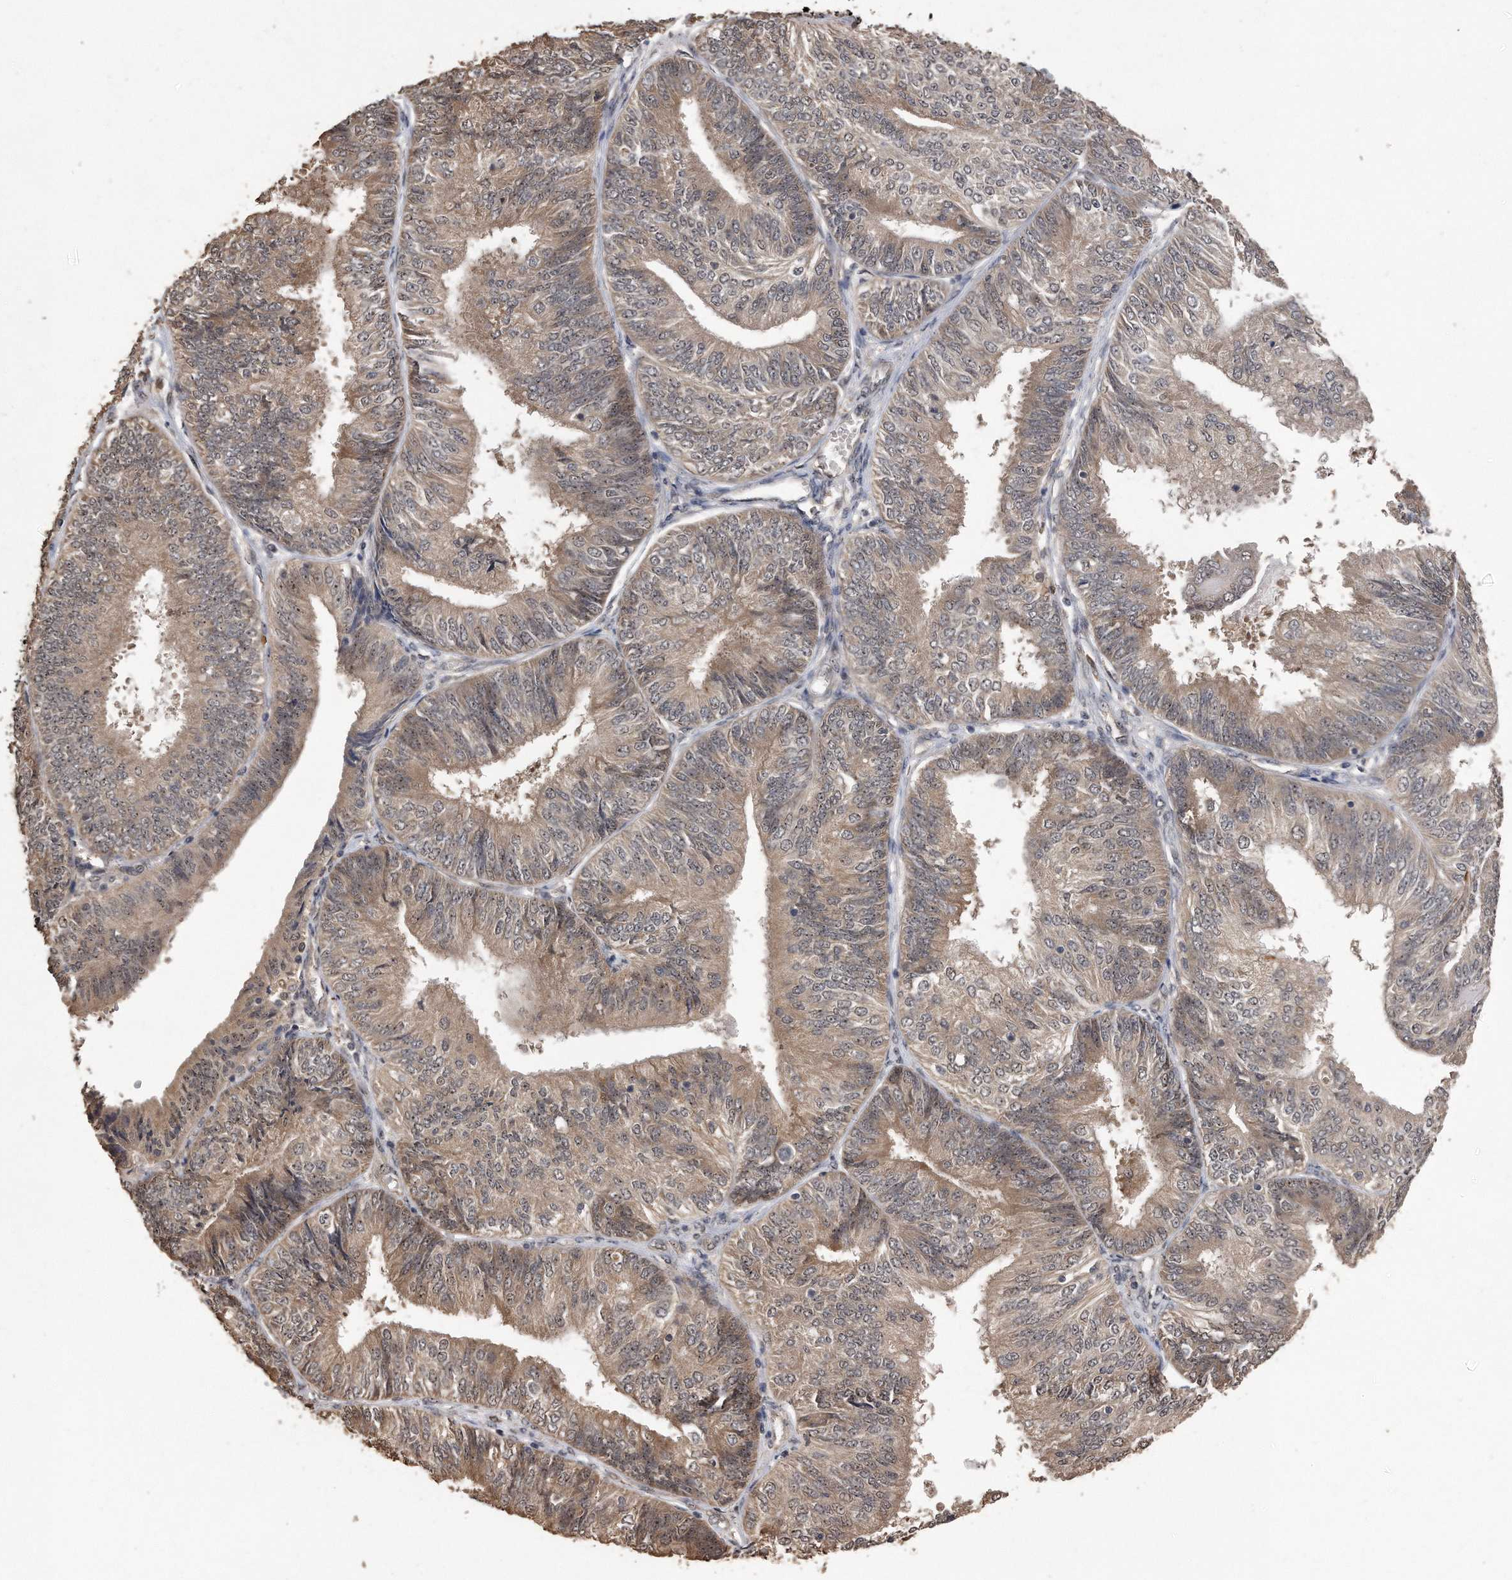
{"staining": {"intensity": "weak", "quantity": ">75%", "location": "cytoplasmic/membranous,nuclear"}, "tissue": "endometrial cancer", "cell_type": "Tumor cells", "image_type": "cancer", "snomed": [{"axis": "morphology", "description": "Adenocarcinoma, NOS"}, {"axis": "topography", "description": "Endometrium"}], "caption": "The image displays immunohistochemical staining of endometrial cancer (adenocarcinoma). There is weak cytoplasmic/membranous and nuclear expression is seen in about >75% of tumor cells.", "gene": "PELO", "patient": {"sex": "female", "age": 58}}